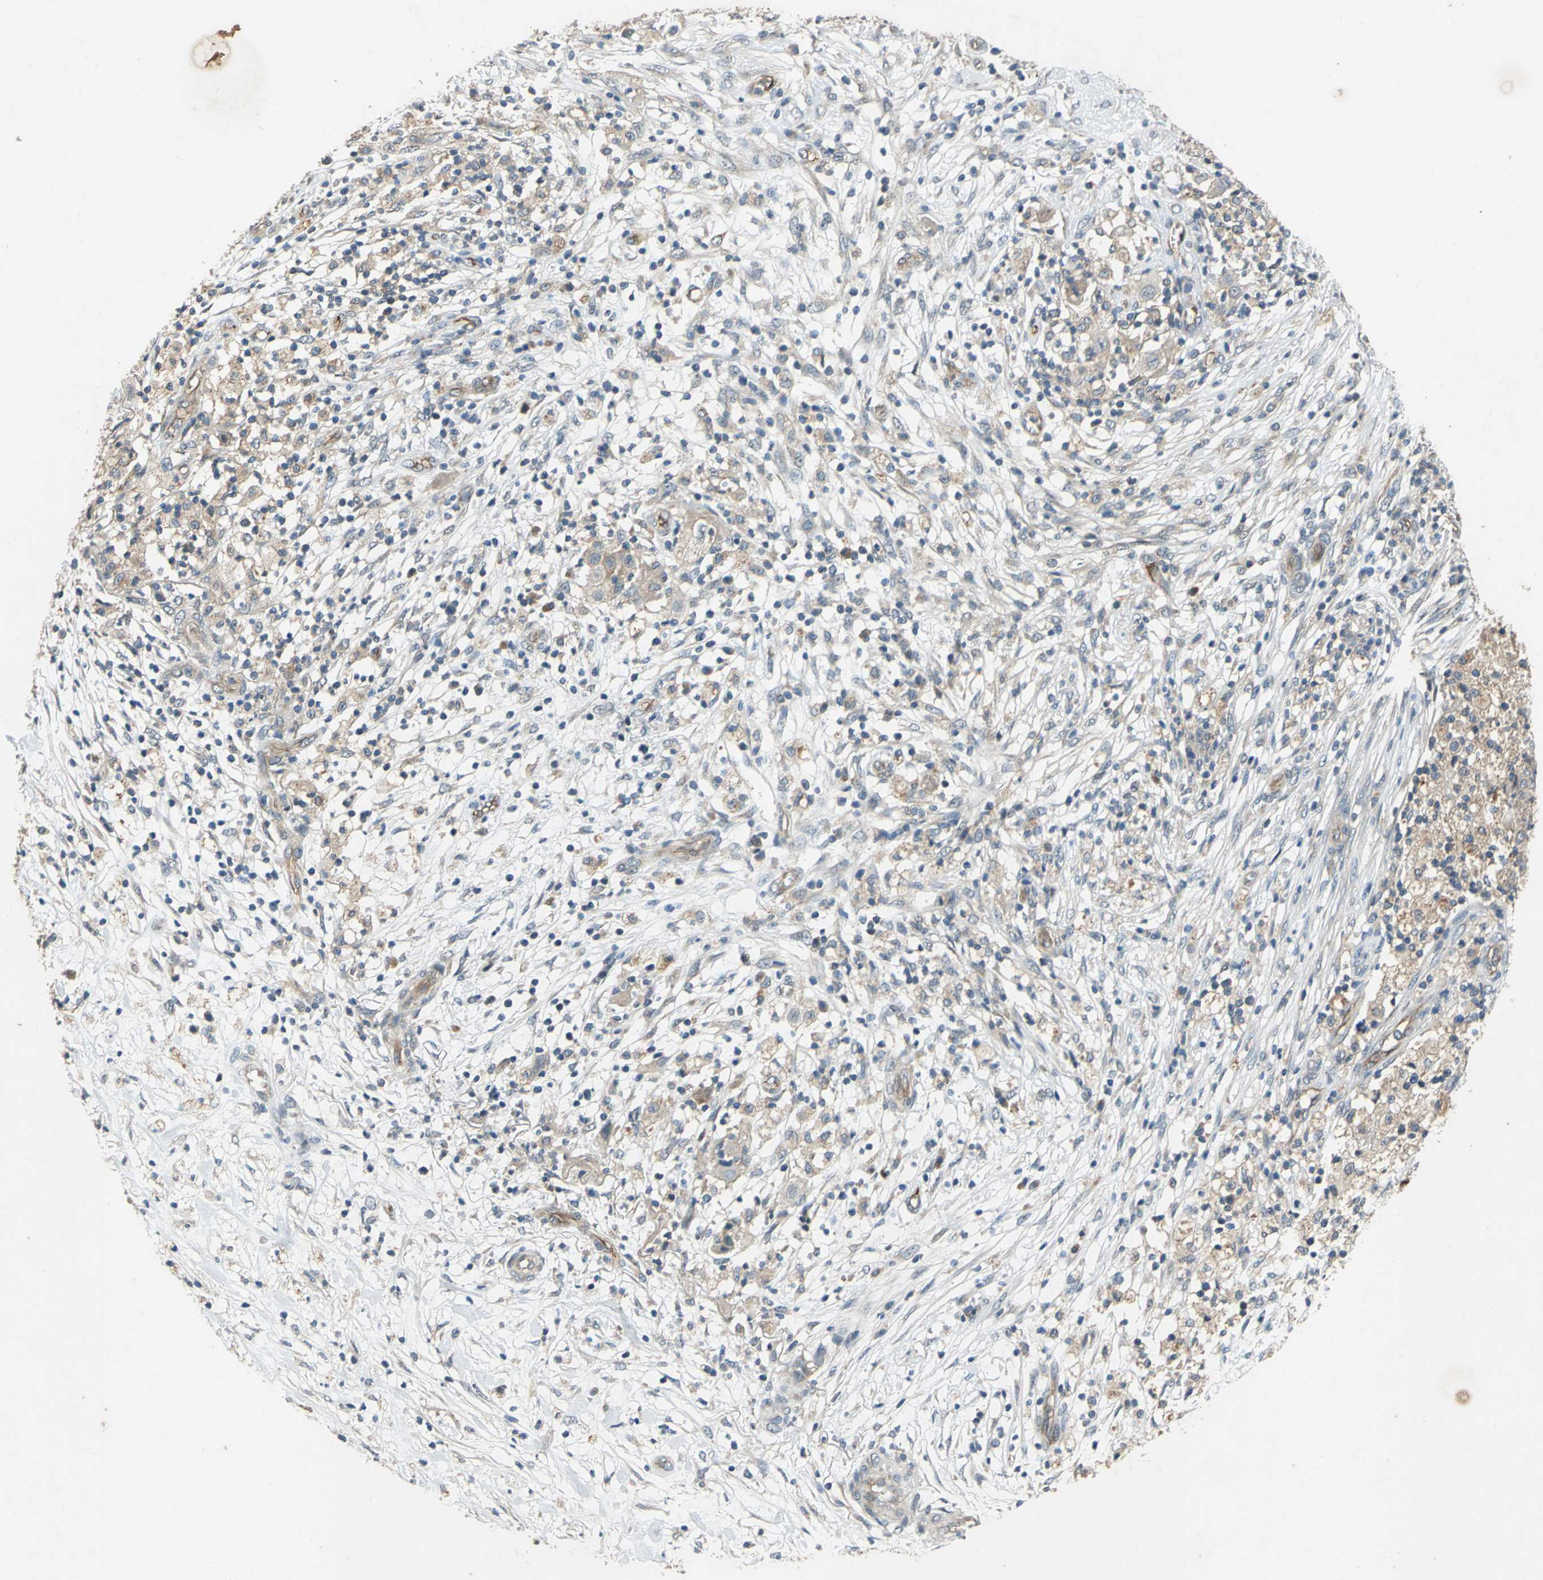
{"staining": {"intensity": "weak", "quantity": "25%-75%", "location": "cytoplasmic/membranous"}, "tissue": "ovarian cancer", "cell_type": "Tumor cells", "image_type": "cancer", "snomed": [{"axis": "morphology", "description": "Carcinoma, endometroid"}, {"axis": "topography", "description": "Ovary"}], "caption": "Human endometroid carcinoma (ovarian) stained for a protein (brown) shows weak cytoplasmic/membranous positive positivity in about 25%-75% of tumor cells.", "gene": "EMCN", "patient": {"sex": "female", "age": 42}}